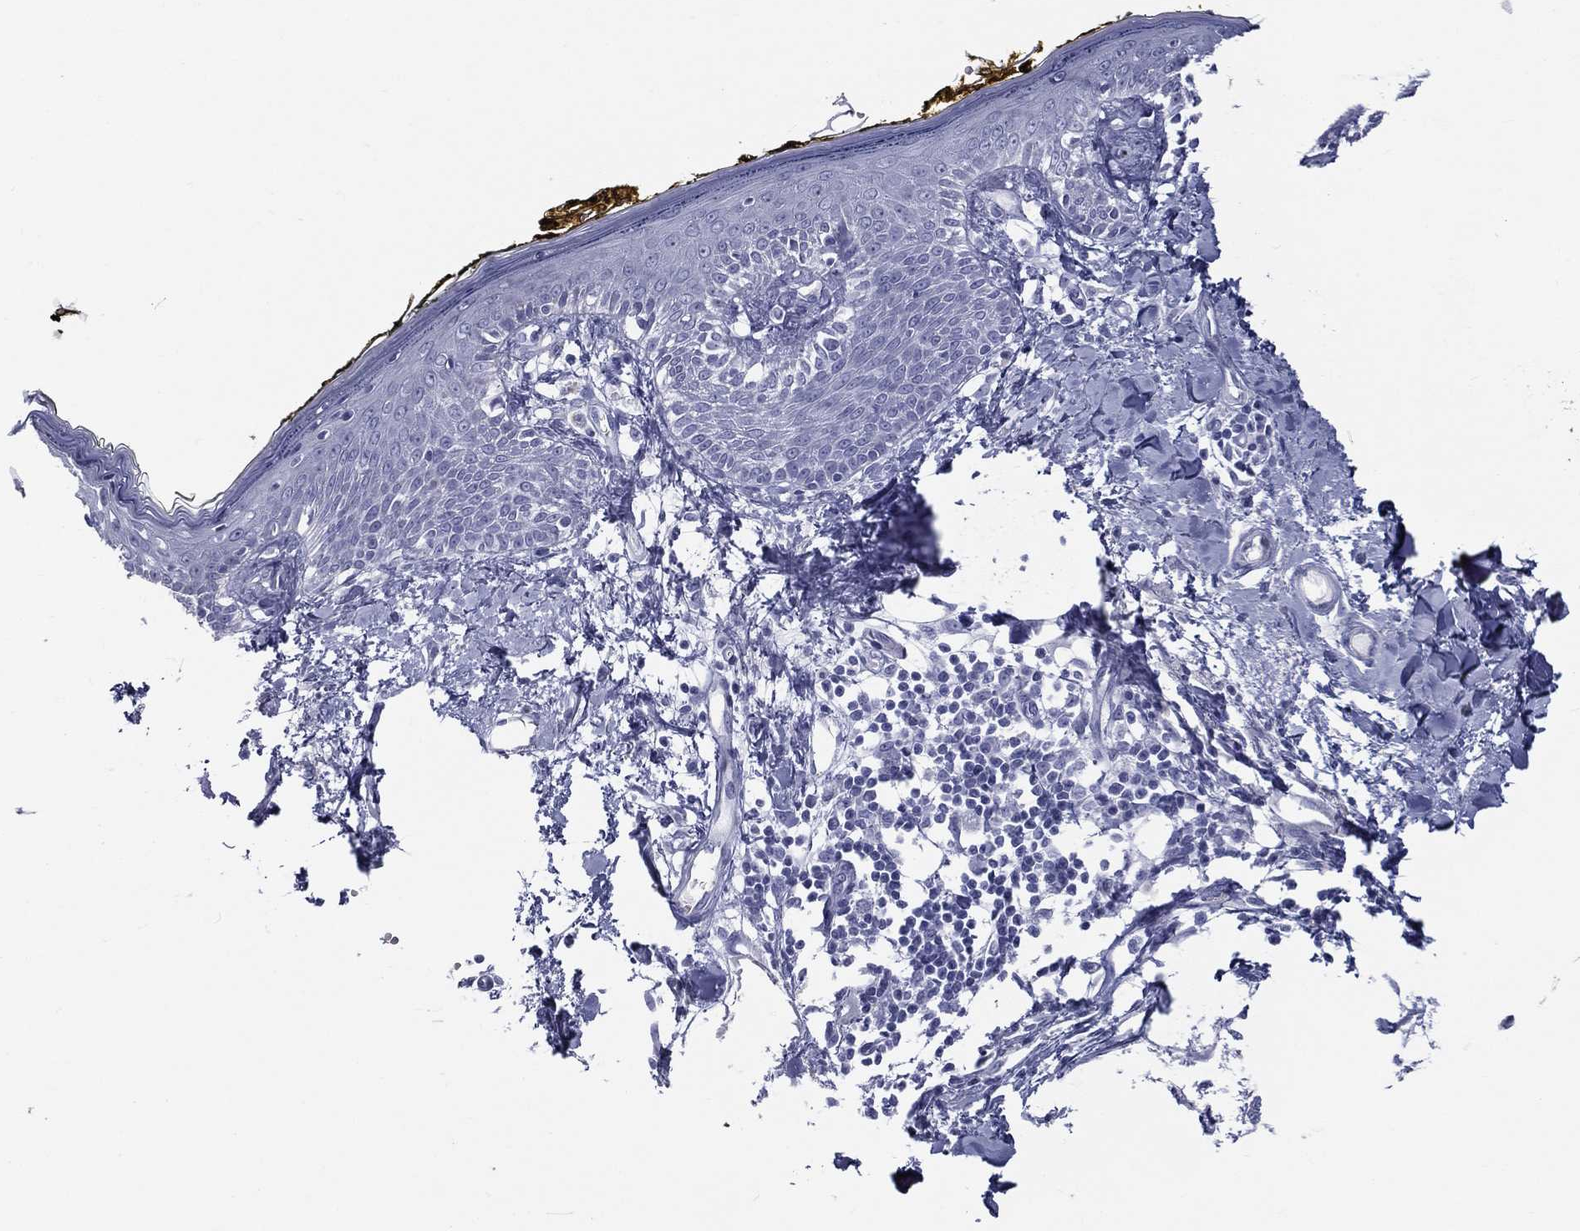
{"staining": {"intensity": "negative", "quantity": "none", "location": "none"}, "tissue": "skin", "cell_type": "Fibroblasts", "image_type": "normal", "snomed": [{"axis": "morphology", "description": "Normal tissue, NOS"}, {"axis": "topography", "description": "Skin"}], "caption": "This is an immunohistochemistry (IHC) micrograph of benign human skin. There is no staining in fibroblasts.", "gene": "RSPH4A", "patient": {"sex": "male", "age": 76}}